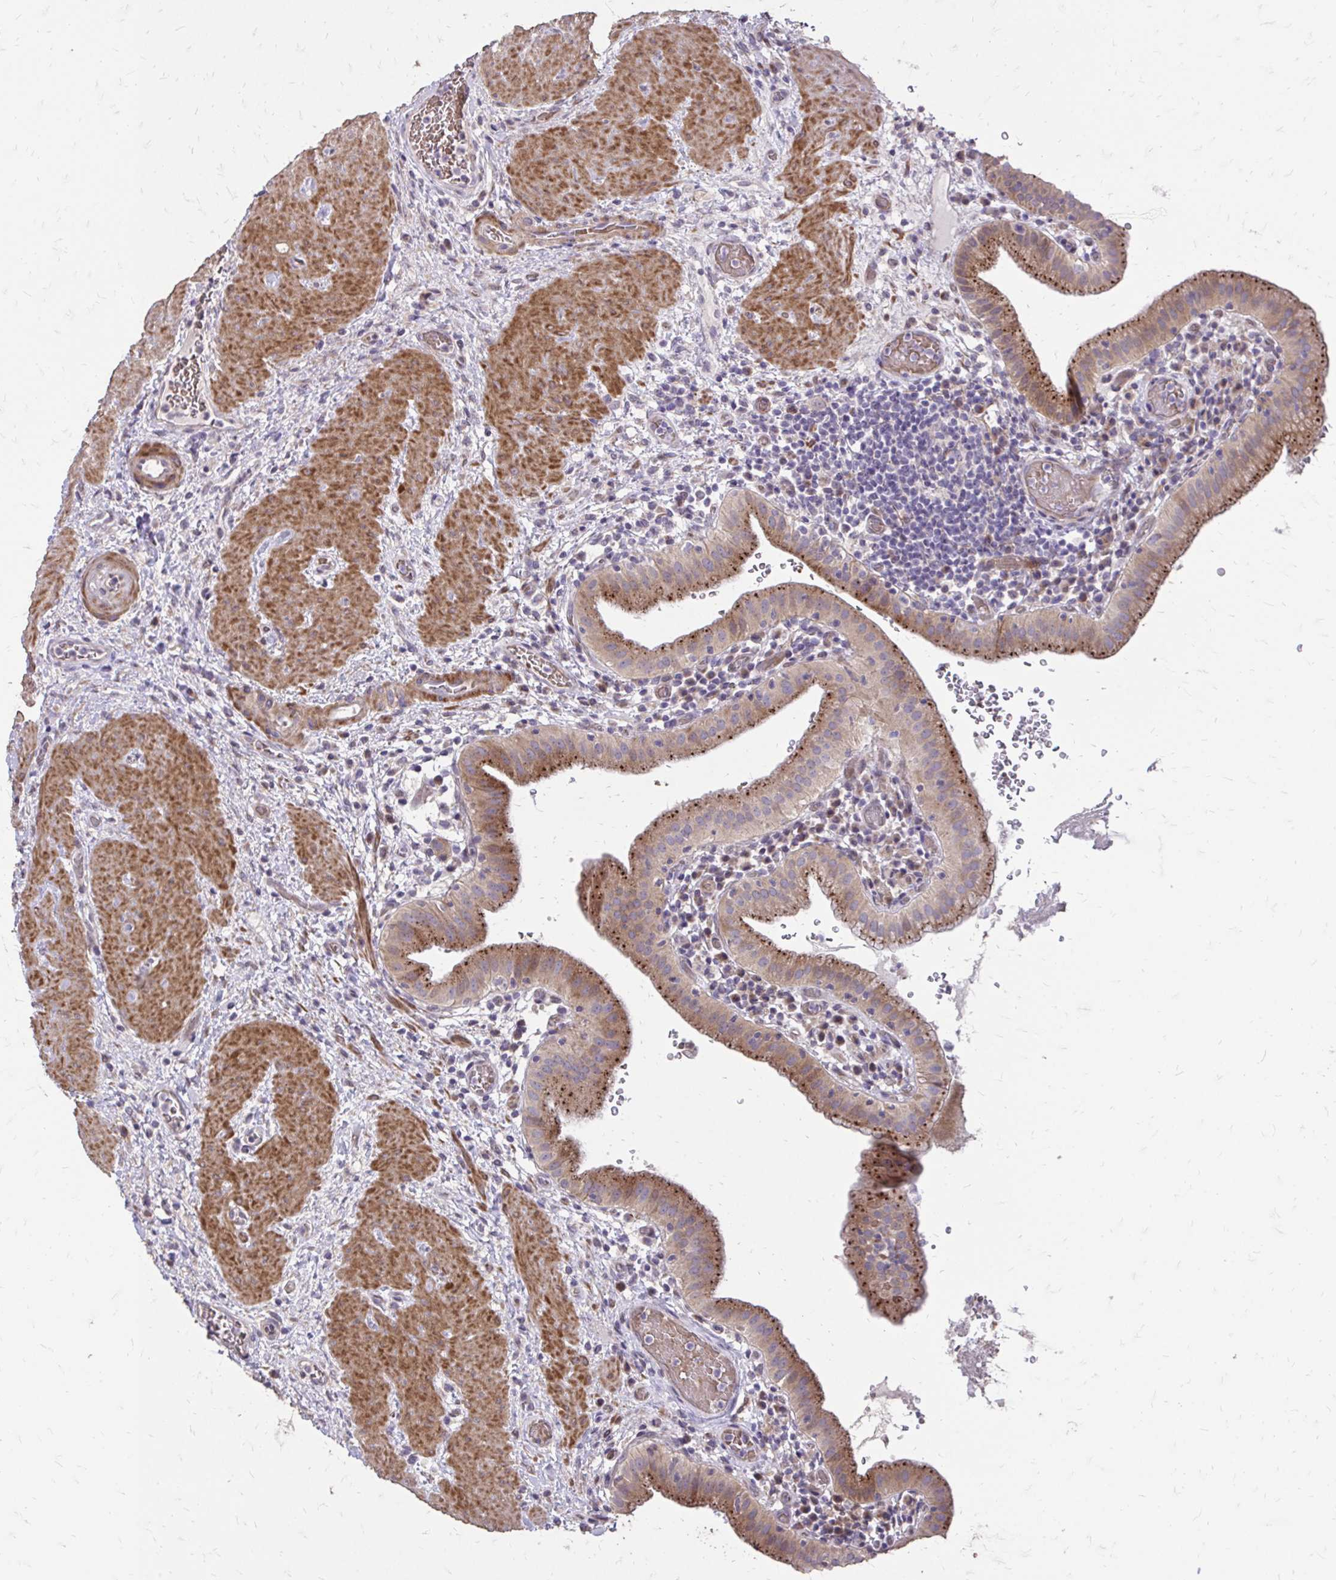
{"staining": {"intensity": "moderate", "quantity": ">75%", "location": "cytoplasmic/membranous"}, "tissue": "gallbladder", "cell_type": "Glandular cells", "image_type": "normal", "snomed": [{"axis": "morphology", "description": "Normal tissue, NOS"}, {"axis": "topography", "description": "Gallbladder"}], "caption": "Gallbladder stained with a brown dye reveals moderate cytoplasmic/membranous positive staining in about >75% of glandular cells.", "gene": "MYORG", "patient": {"sex": "male", "age": 26}}